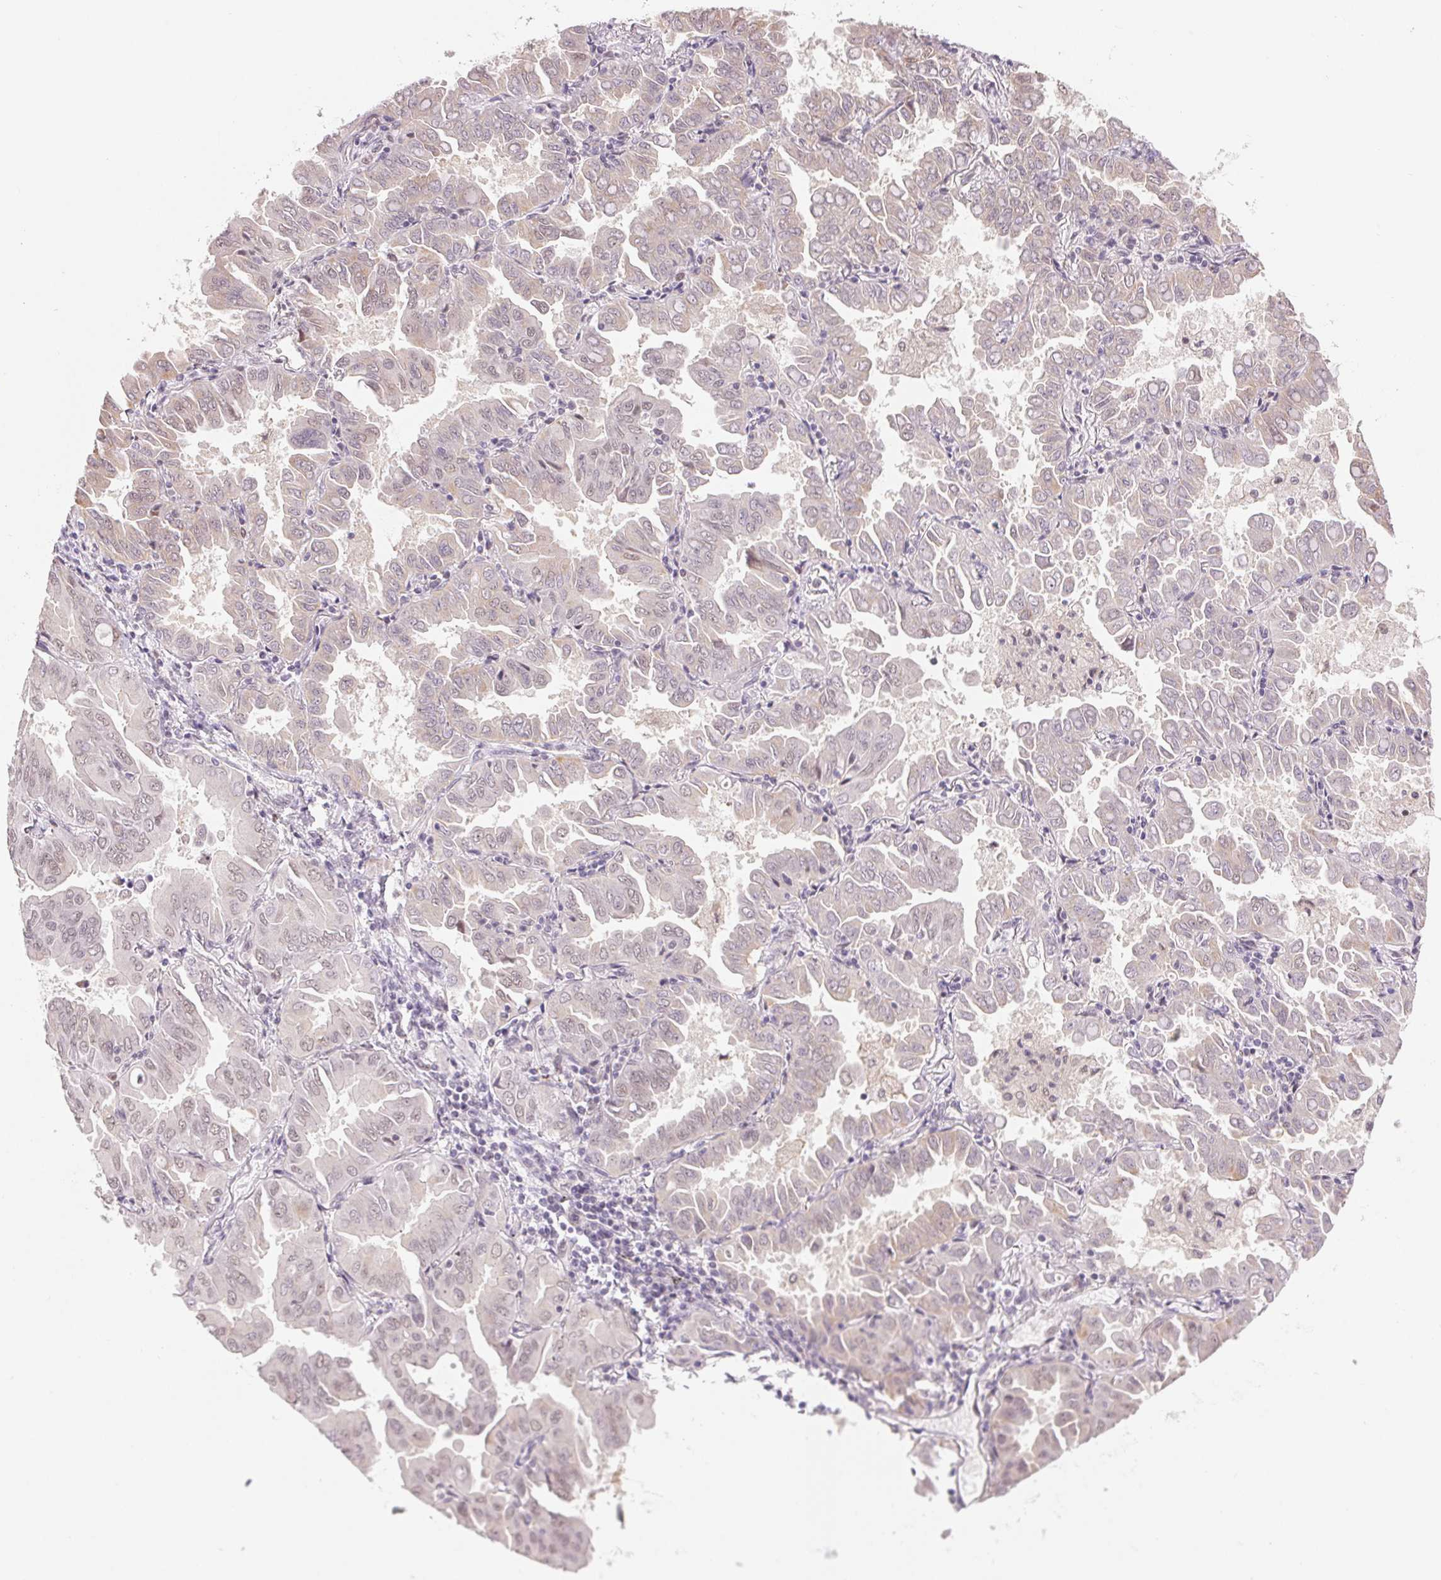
{"staining": {"intensity": "negative", "quantity": "none", "location": "none"}, "tissue": "lung cancer", "cell_type": "Tumor cells", "image_type": "cancer", "snomed": [{"axis": "morphology", "description": "Adenocarcinoma, NOS"}, {"axis": "topography", "description": "Lung"}], "caption": "Histopathology image shows no protein expression in tumor cells of lung cancer (adenocarcinoma) tissue.", "gene": "GRHL3", "patient": {"sex": "male", "age": 64}}